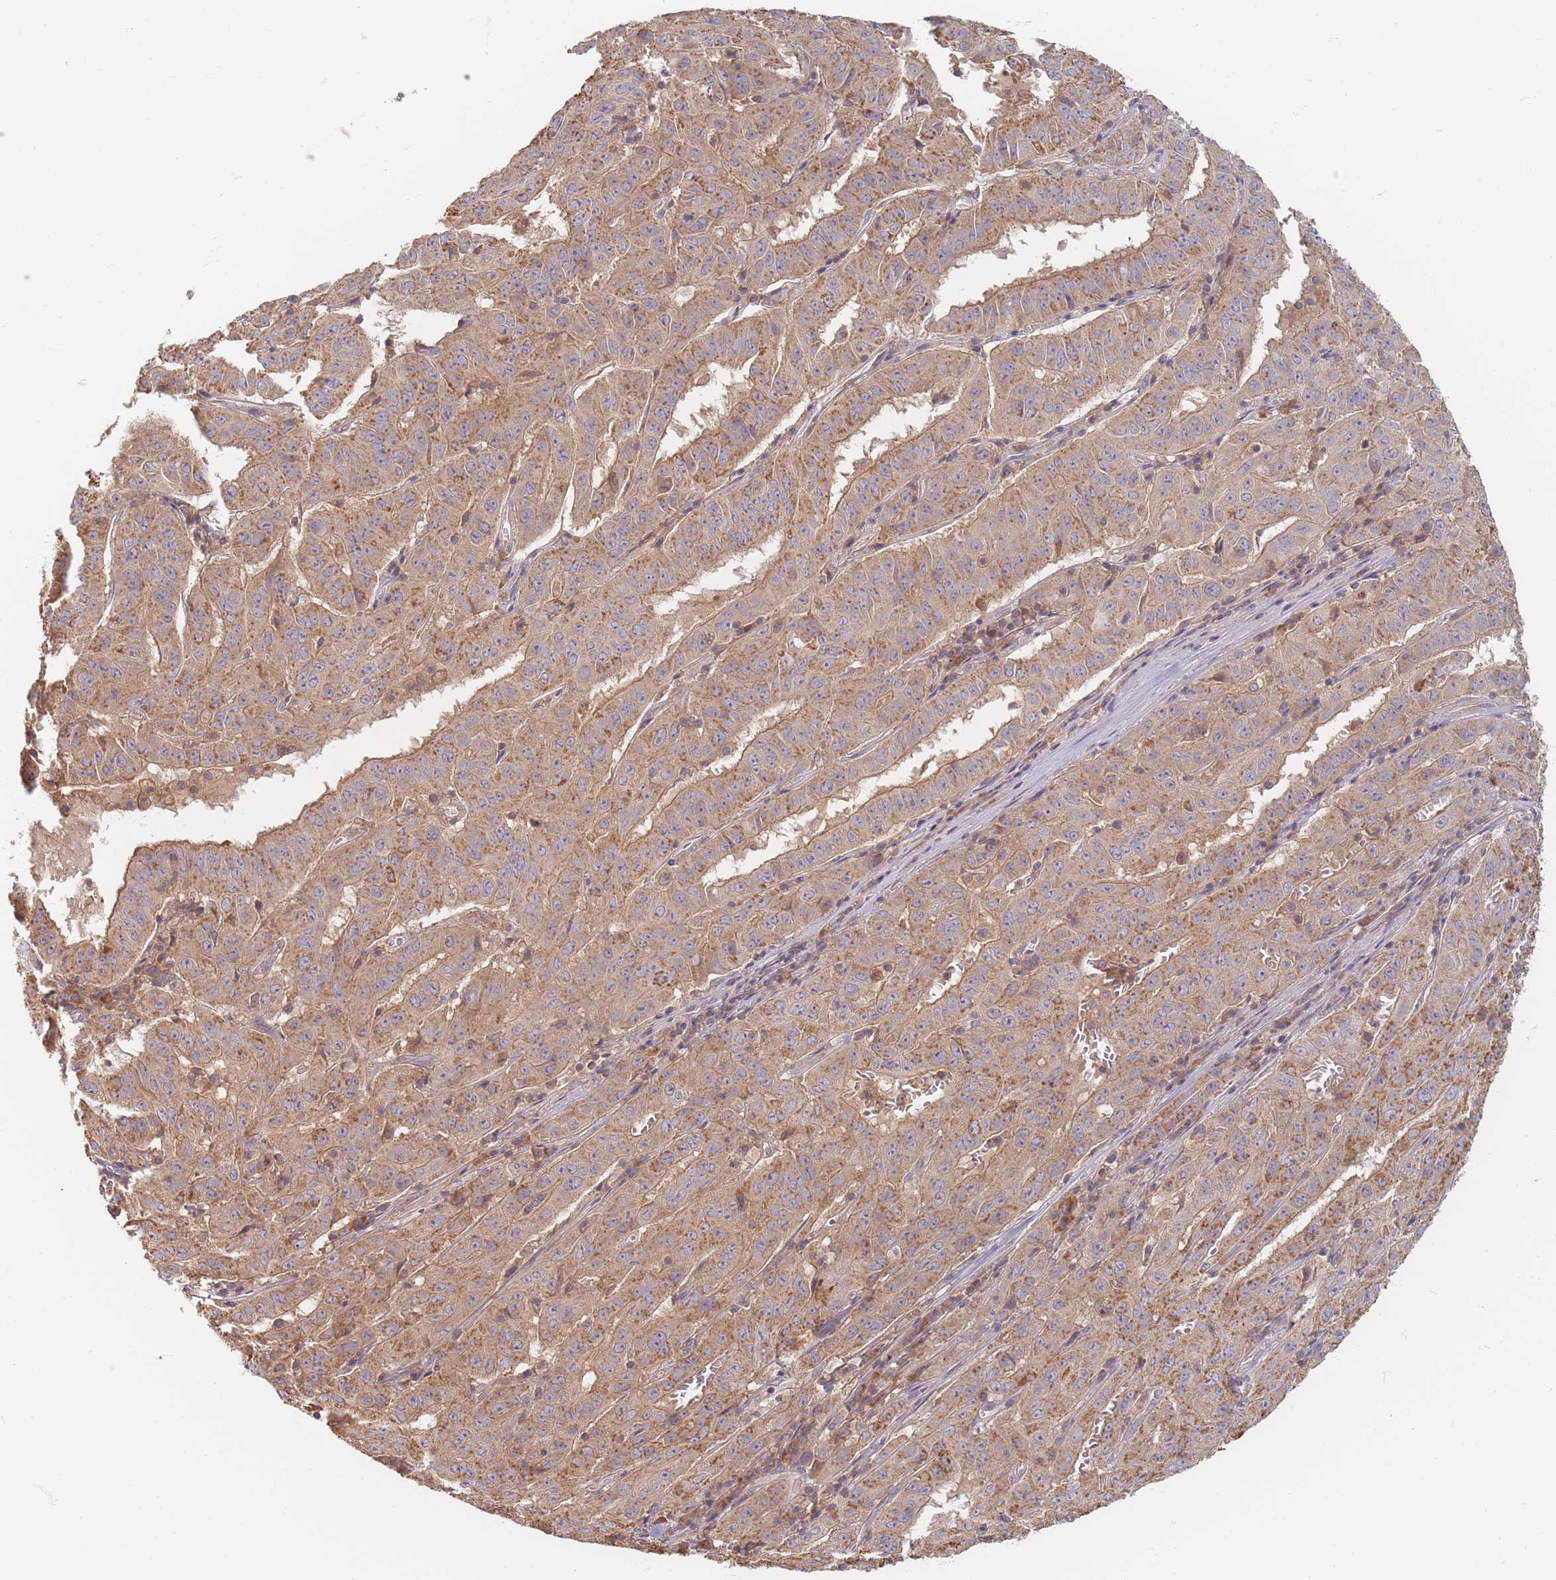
{"staining": {"intensity": "moderate", "quantity": ">75%", "location": "cytoplasmic/membranous"}, "tissue": "pancreatic cancer", "cell_type": "Tumor cells", "image_type": "cancer", "snomed": [{"axis": "morphology", "description": "Adenocarcinoma, NOS"}, {"axis": "topography", "description": "Pancreas"}], "caption": "Brown immunohistochemical staining in pancreatic cancer demonstrates moderate cytoplasmic/membranous staining in approximately >75% of tumor cells. (DAB (3,3'-diaminobenzidine) IHC with brightfield microscopy, high magnification).", "gene": "SLC35F3", "patient": {"sex": "male", "age": 63}}